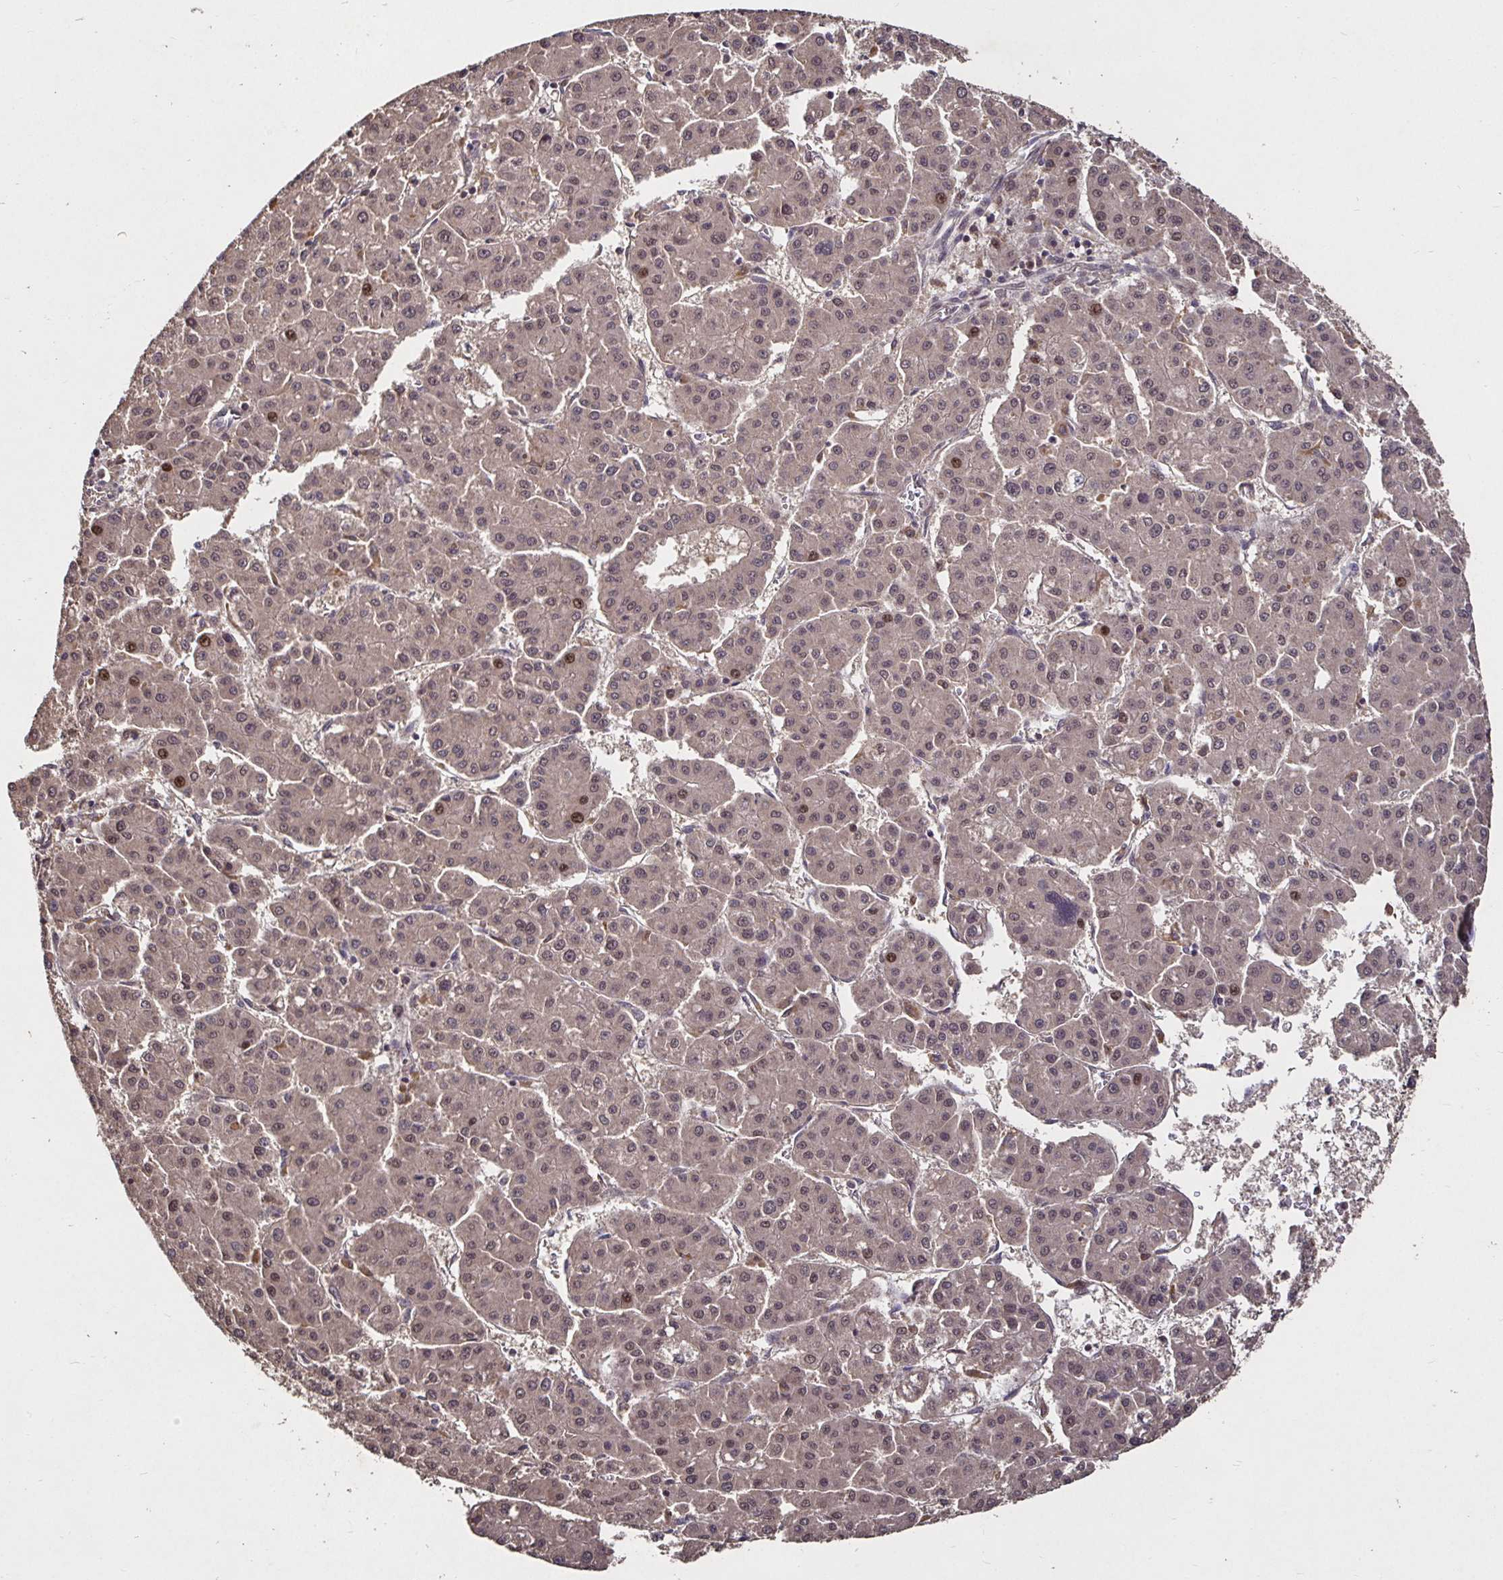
{"staining": {"intensity": "weak", "quantity": "25%-75%", "location": "cytoplasmic/membranous,nuclear"}, "tissue": "liver cancer", "cell_type": "Tumor cells", "image_type": "cancer", "snomed": [{"axis": "morphology", "description": "Carcinoma, Hepatocellular, NOS"}, {"axis": "topography", "description": "Liver"}], "caption": "Immunohistochemistry image of human hepatocellular carcinoma (liver) stained for a protein (brown), which demonstrates low levels of weak cytoplasmic/membranous and nuclear positivity in approximately 25%-75% of tumor cells.", "gene": "SMYD3", "patient": {"sex": "male", "age": 73}}